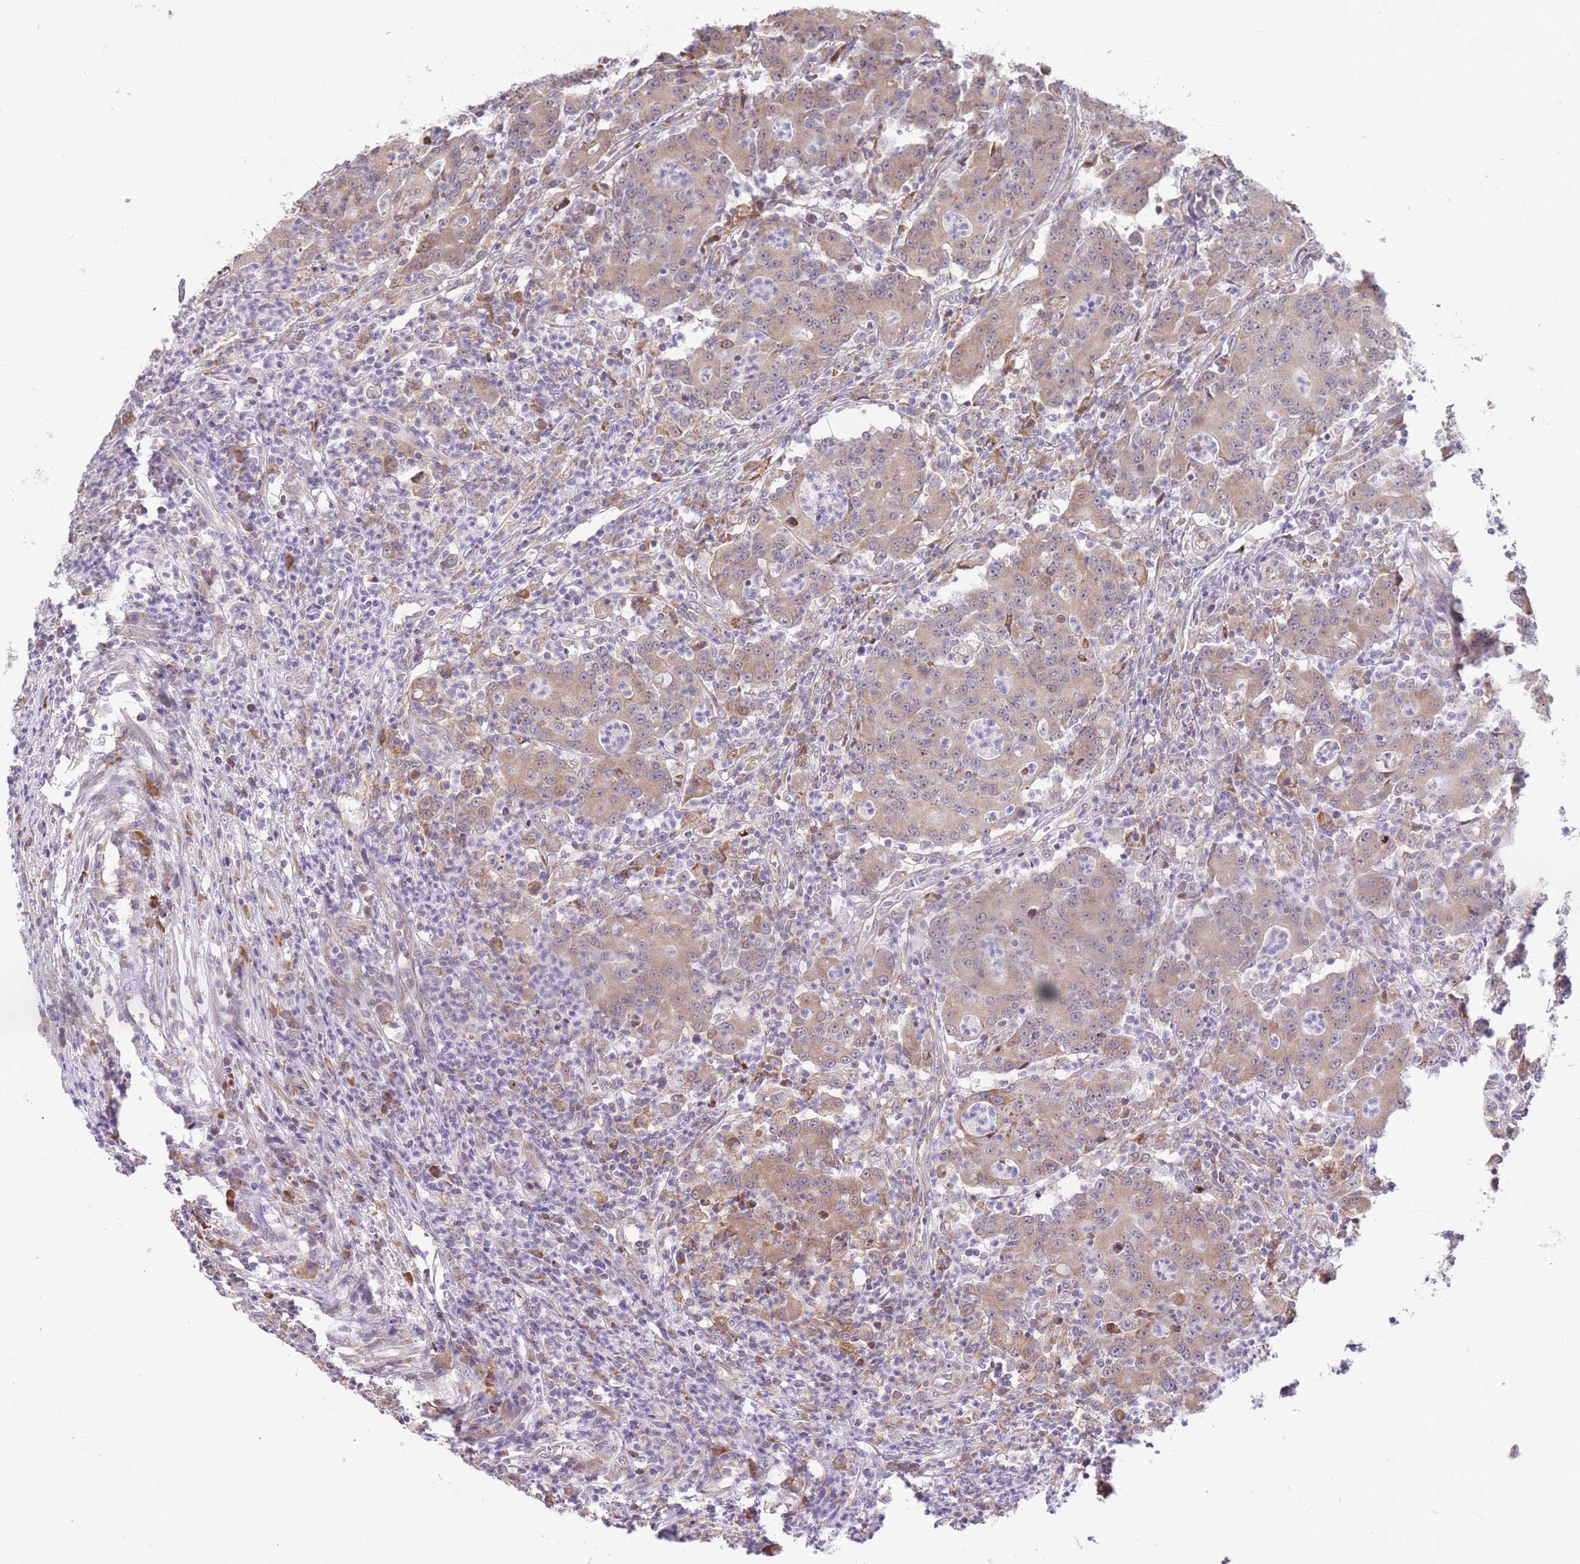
{"staining": {"intensity": "weak", "quantity": ">75%", "location": "cytoplasmic/membranous"}, "tissue": "colorectal cancer", "cell_type": "Tumor cells", "image_type": "cancer", "snomed": [{"axis": "morphology", "description": "Adenocarcinoma, NOS"}, {"axis": "topography", "description": "Colon"}], "caption": "The image exhibits staining of colorectal cancer, revealing weak cytoplasmic/membranous protein staining (brown color) within tumor cells. The staining is performed using DAB (3,3'-diaminobenzidine) brown chromogen to label protein expression. The nuclei are counter-stained blue using hematoxylin.", "gene": "TRAPPC5", "patient": {"sex": "male", "age": 83}}